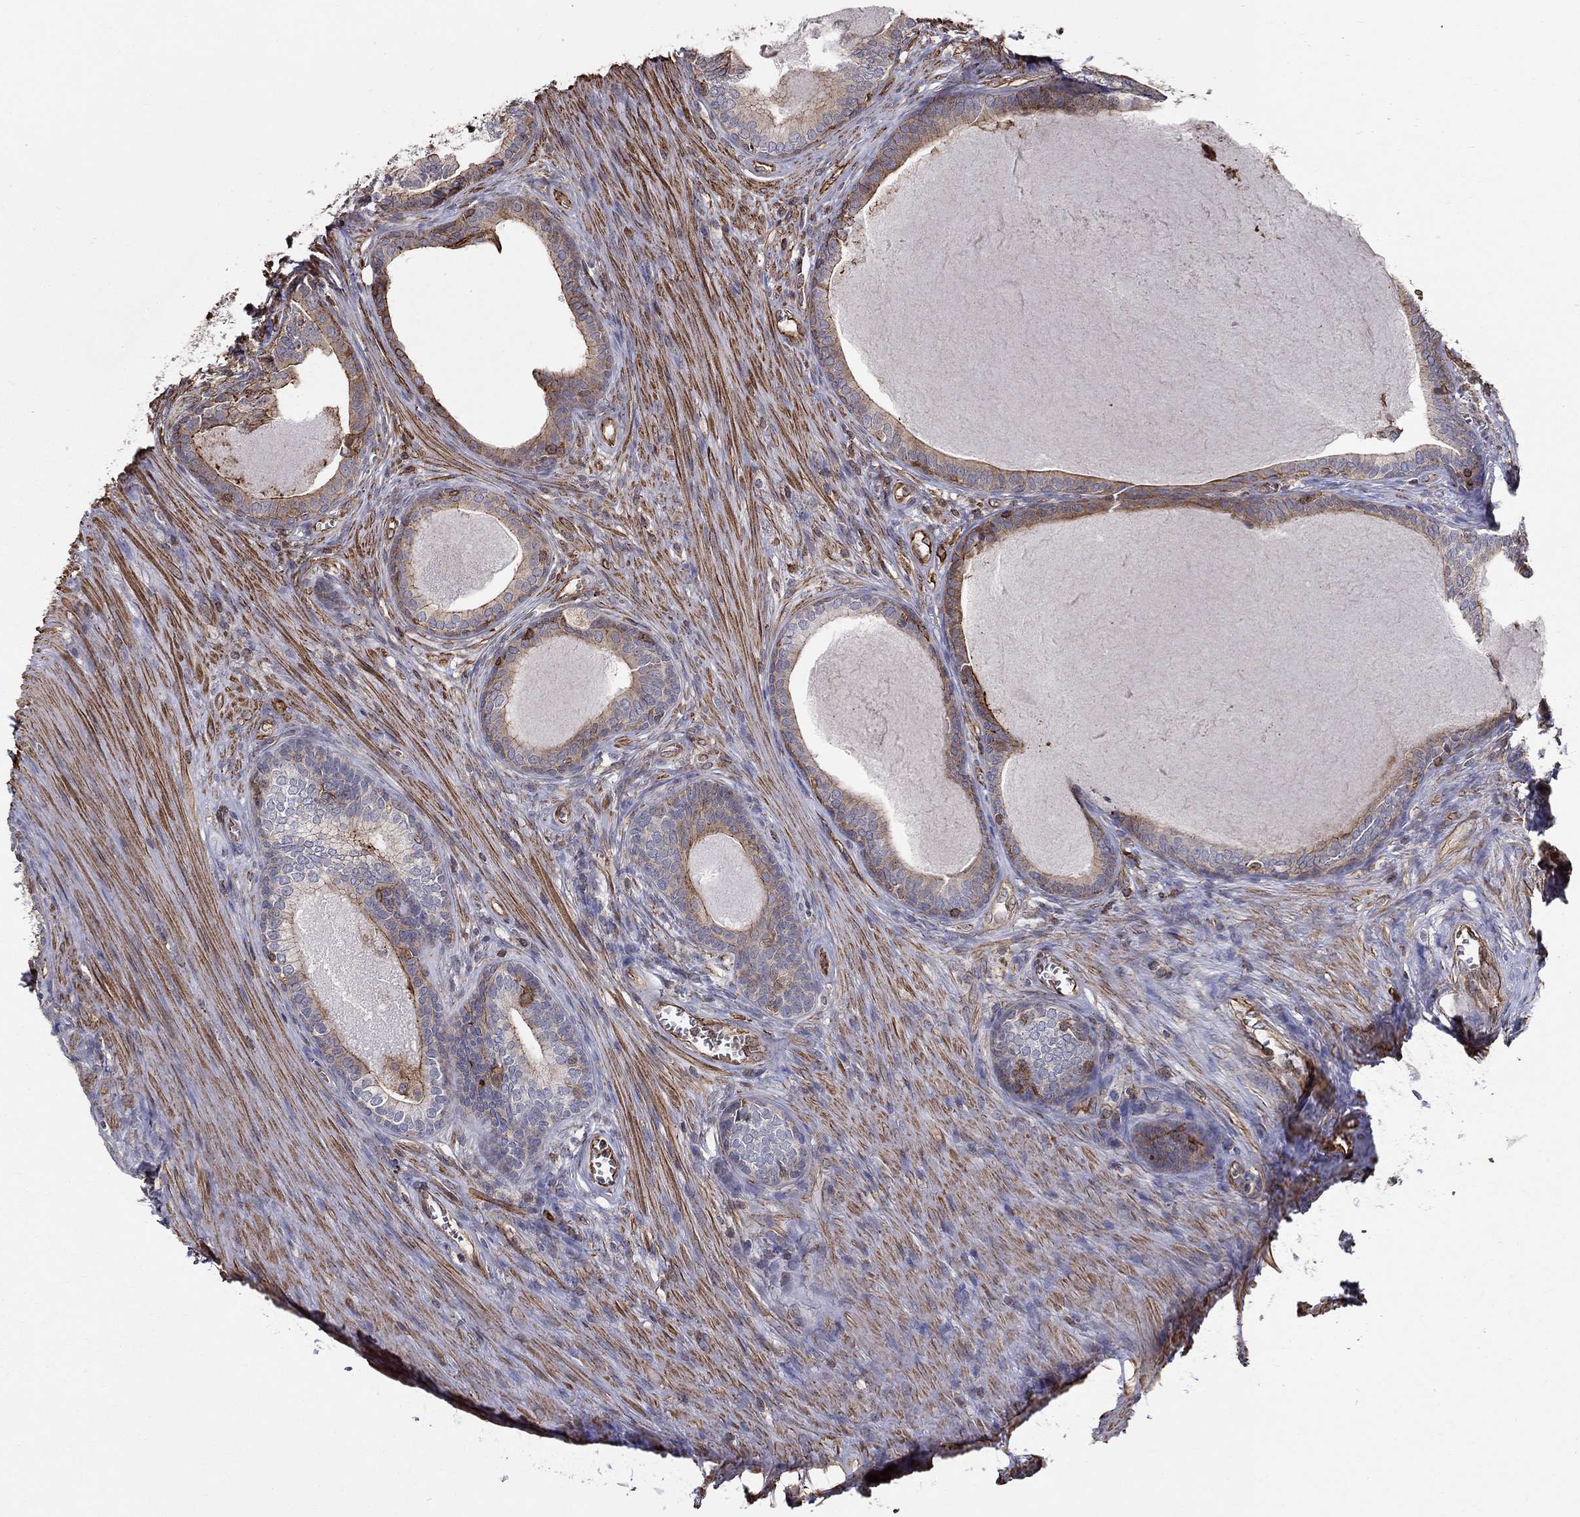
{"staining": {"intensity": "strong", "quantity": "<25%", "location": "cytoplasmic/membranous"}, "tissue": "prostate", "cell_type": "Glandular cells", "image_type": "normal", "snomed": [{"axis": "morphology", "description": "Normal tissue, NOS"}, {"axis": "topography", "description": "Prostate"}], "caption": "Glandular cells reveal medium levels of strong cytoplasmic/membranous staining in approximately <25% of cells in benign prostate. Immunohistochemistry (ihc) stains the protein of interest in brown and the nuclei are stained blue.", "gene": "NPHP1", "patient": {"sex": "male", "age": 65}}